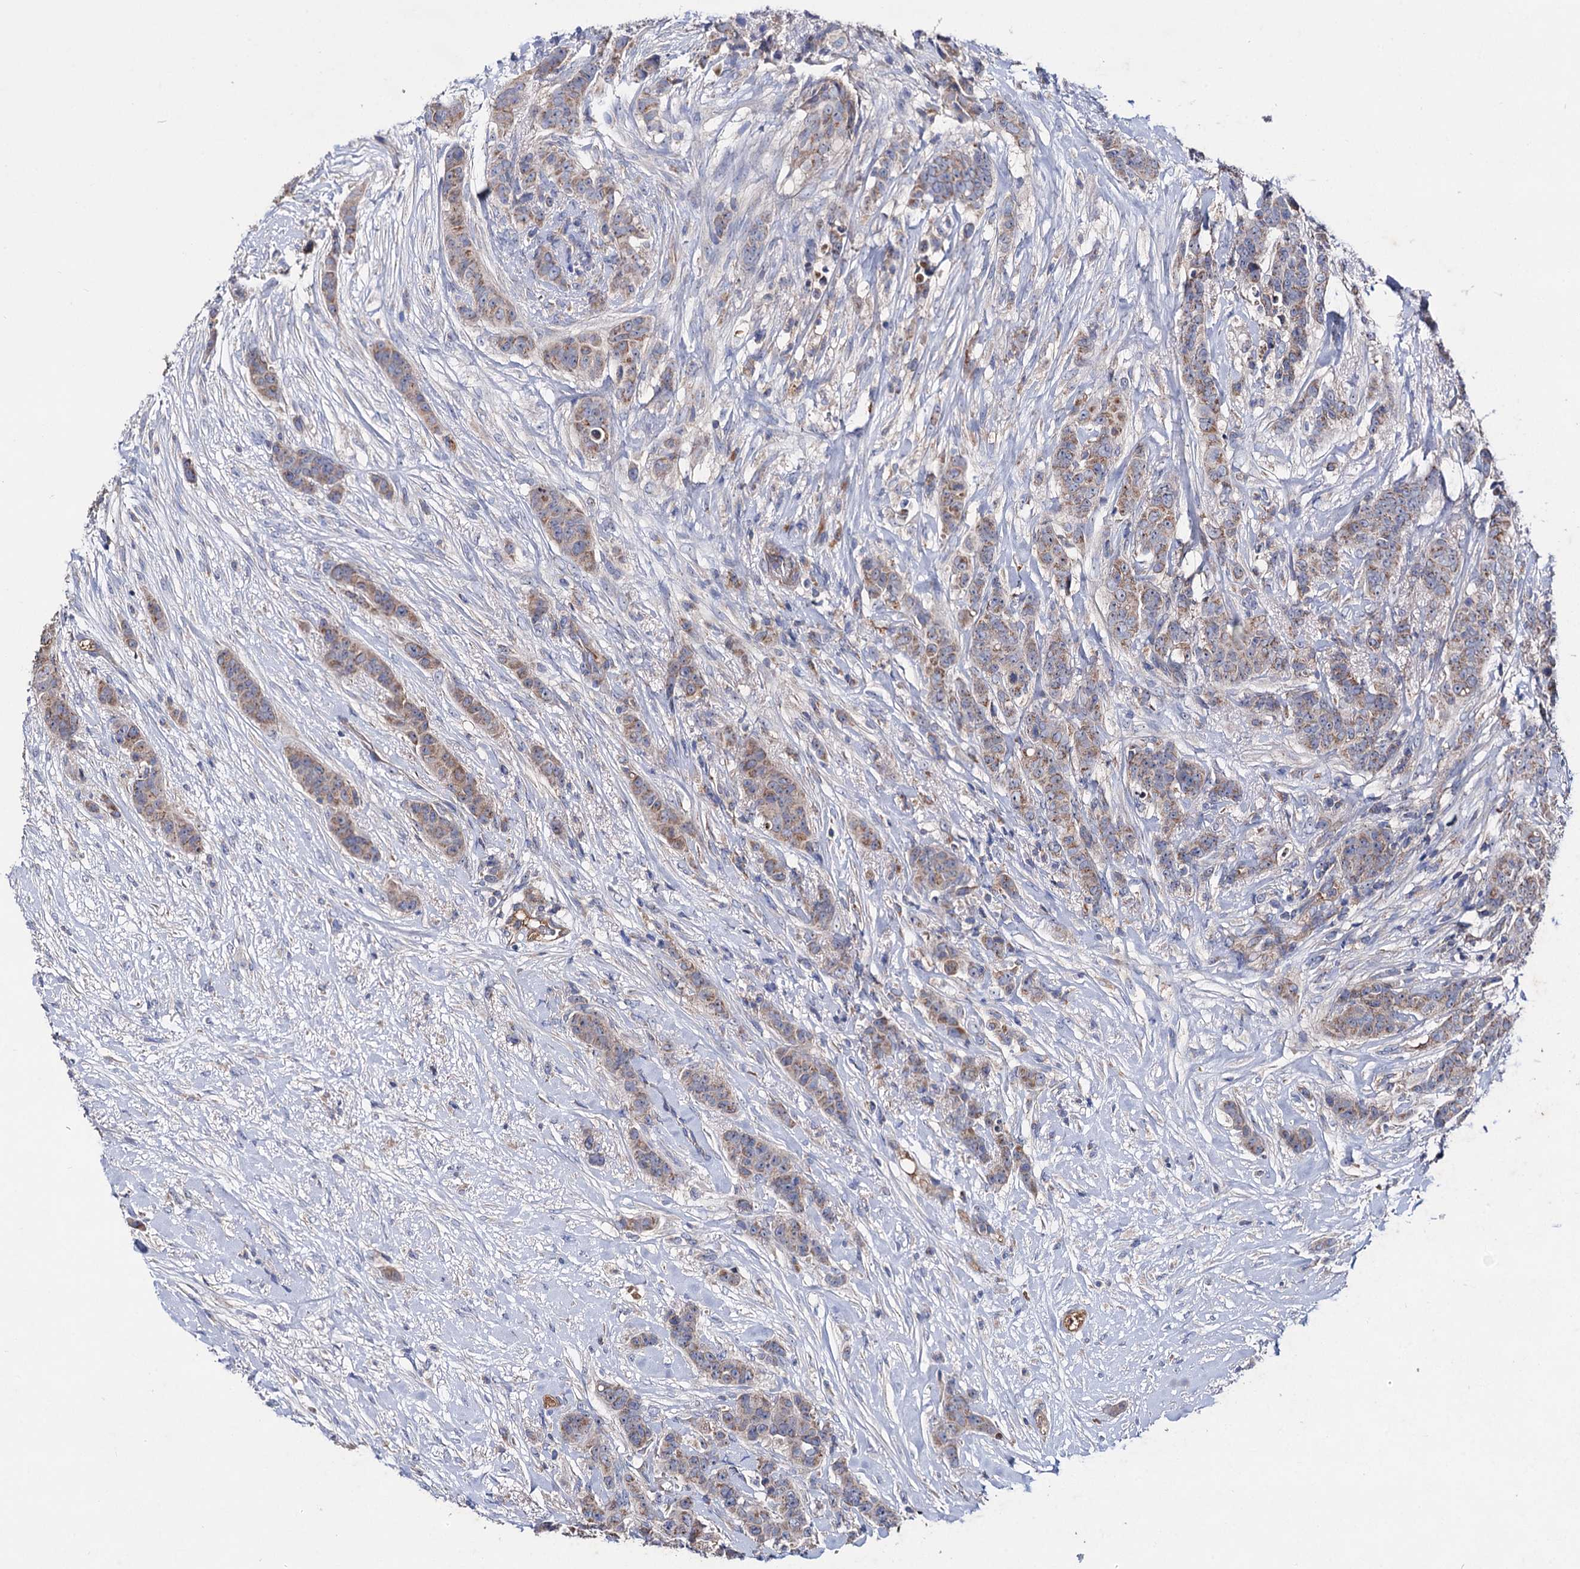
{"staining": {"intensity": "weak", "quantity": ">75%", "location": "cytoplasmic/membranous"}, "tissue": "breast cancer", "cell_type": "Tumor cells", "image_type": "cancer", "snomed": [{"axis": "morphology", "description": "Duct carcinoma"}, {"axis": "topography", "description": "Breast"}], "caption": "Infiltrating ductal carcinoma (breast) stained with DAB immunohistochemistry displays low levels of weak cytoplasmic/membranous staining in about >75% of tumor cells.", "gene": "CLPB", "patient": {"sex": "female", "age": 40}}